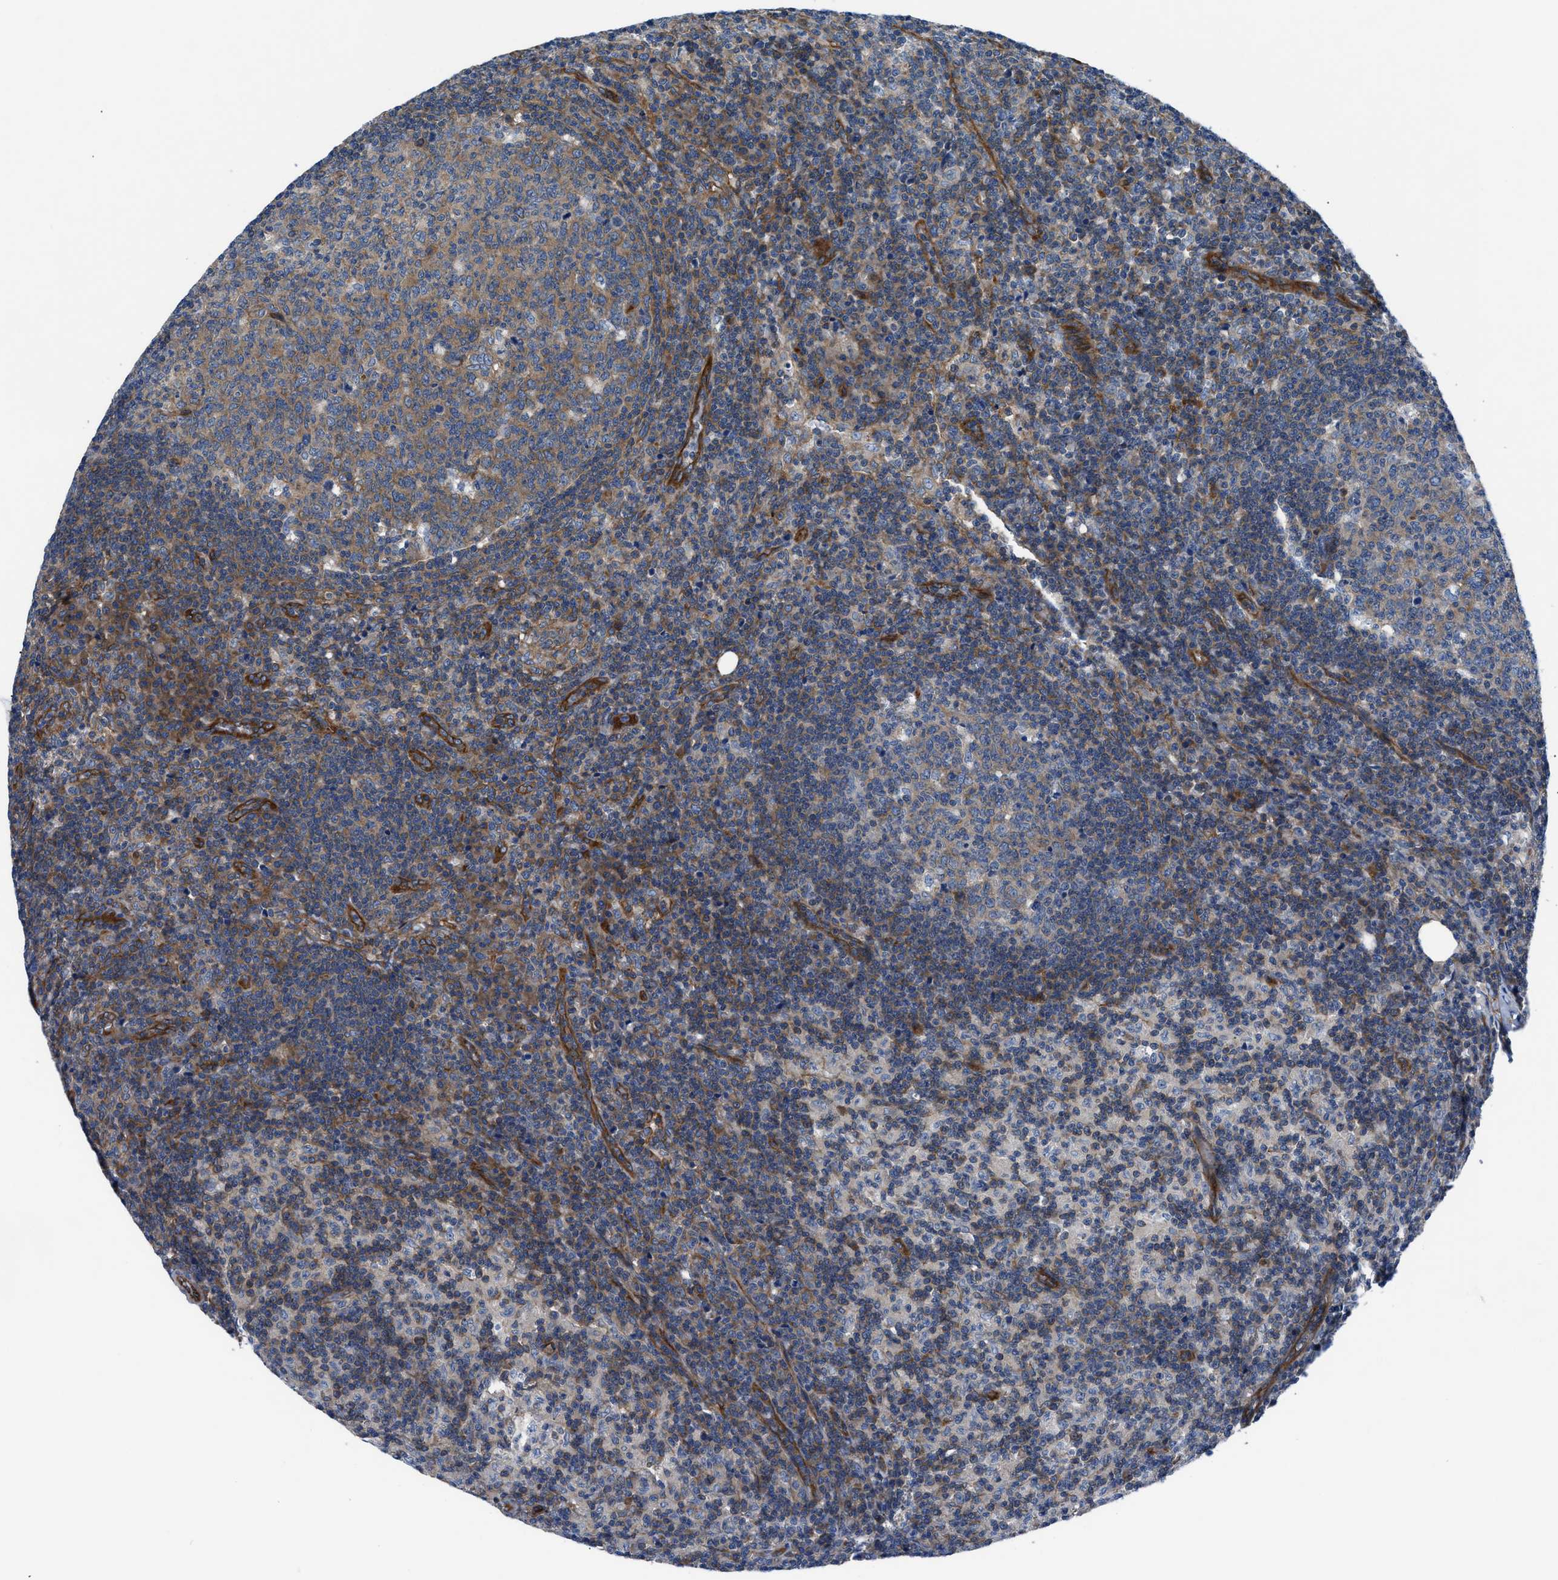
{"staining": {"intensity": "moderate", "quantity": "25%-75%", "location": "cytoplasmic/membranous"}, "tissue": "lymph node", "cell_type": "Germinal center cells", "image_type": "normal", "snomed": [{"axis": "morphology", "description": "Normal tissue, NOS"}, {"axis": "morphology", "description": "Inflammation, NOS"}, {"axis": "topography", "description": "Lymph node"}], "caption": "This photomicrograph exhibits normal lymph node stained with immunohistochemistry (IHC) to label a protein in brown. The cytoplasmic/membranous of germinal center cells show moderate positivity for the protein. Nuclei are counter-stained blue.", "gene": "TRIP4", "patient": {"sex": "male", "age": 55}}